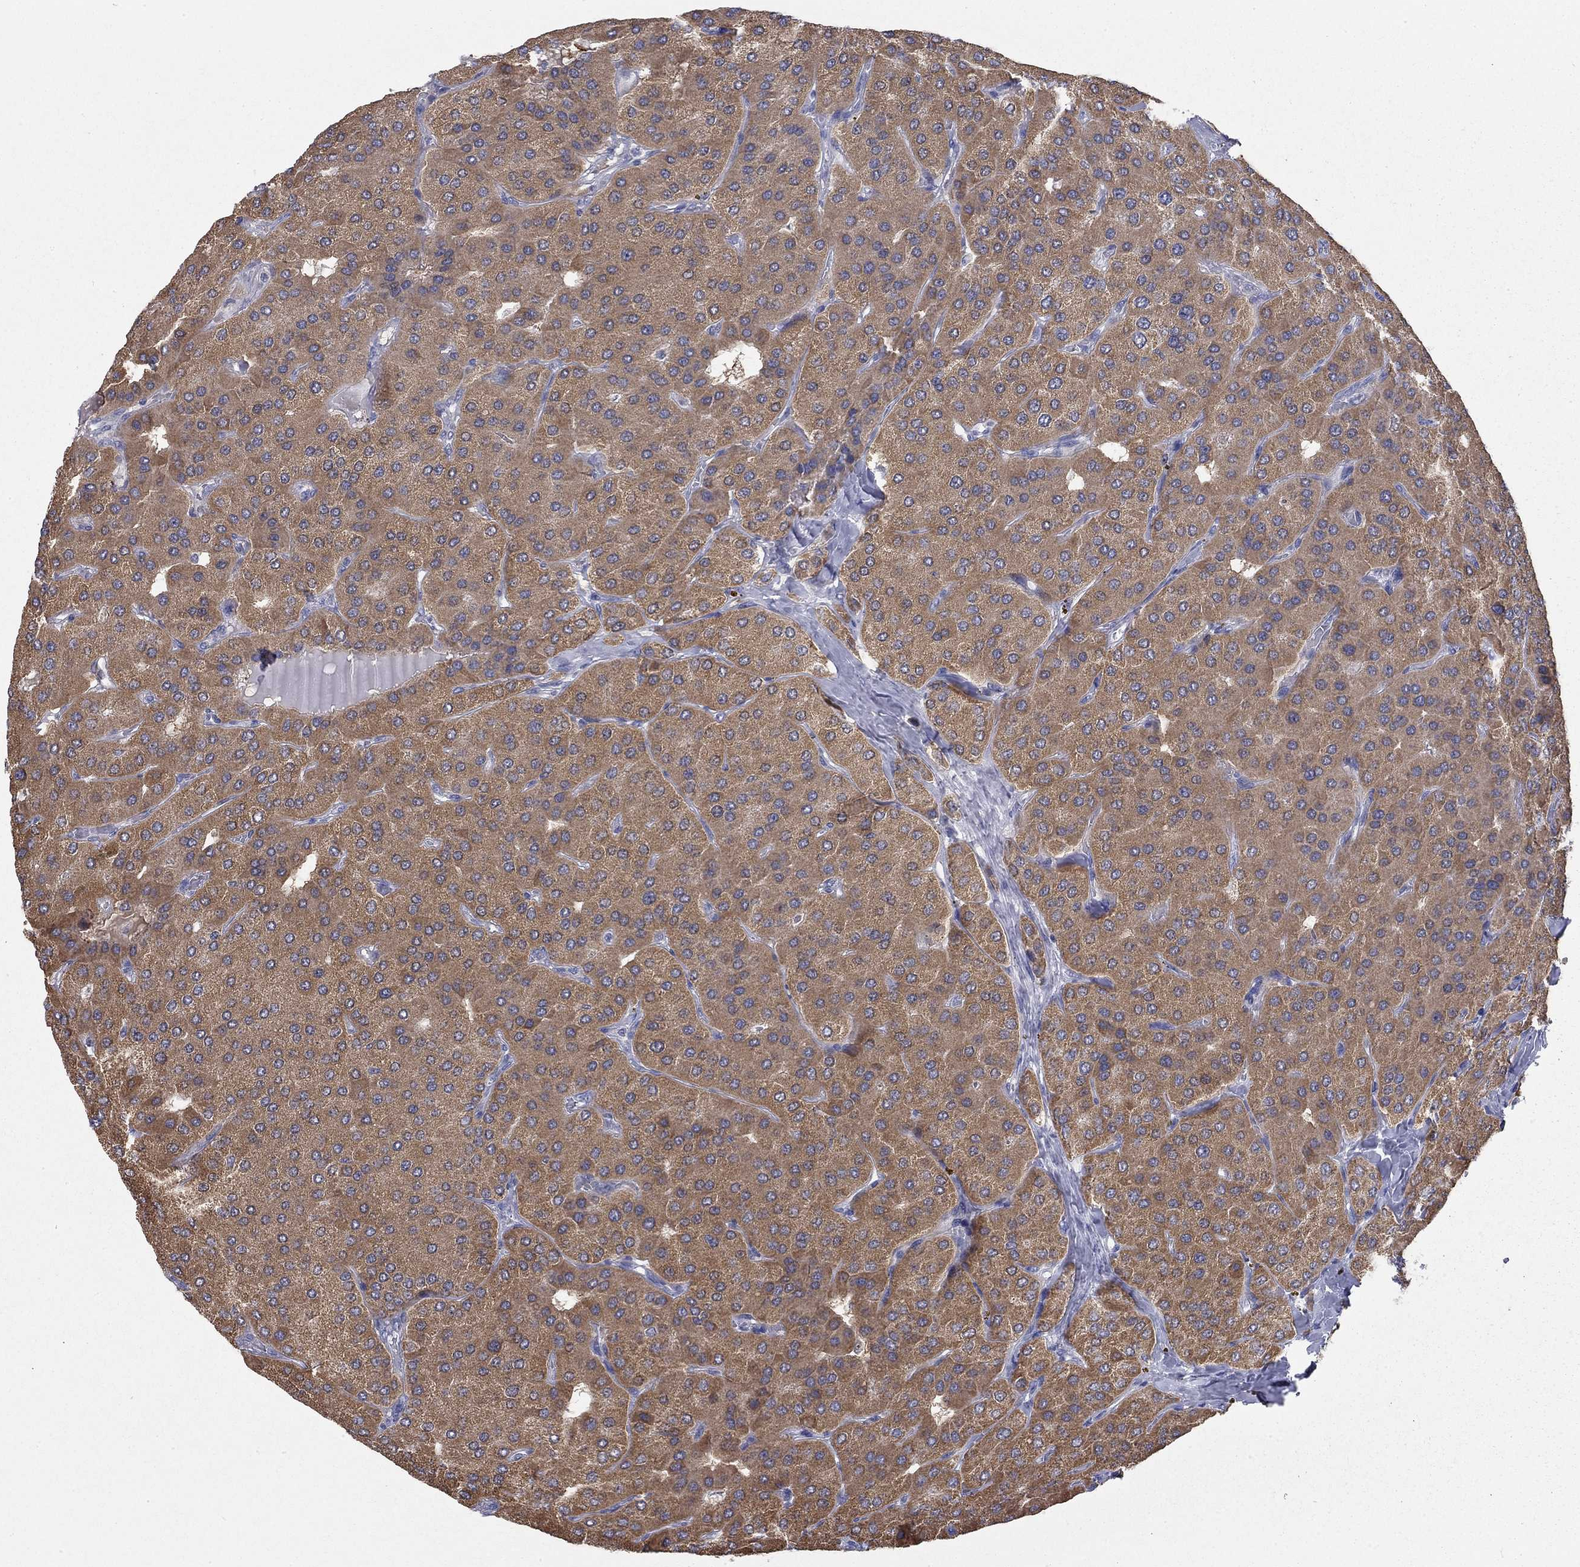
{"staining": {"intensity": "moderate", "quantity": ">75%", "location": "cytoplasmic/membranous"}, "tissue": "parathyroid gland", "cell_type": "Glandular cells", "image_type": "normal", "snomed": [{"axis": "morphology", "description": "Normal tissue, NOS"}, {"axis": "morphology", "description": "Adenoma, NOS"}, {"axis": "topography", "description": "Parathyroid gland"}], "caption": "The histopathology image demonstrates a brown stain indicating the presence of a protein in the cytoplasmic/membranous of glandular cells in parathyroid gland. (IHC, brightfield microscopy, high magnification).", "gene": "CFAP161", "patient": {"sex": "female", "age": 86}}